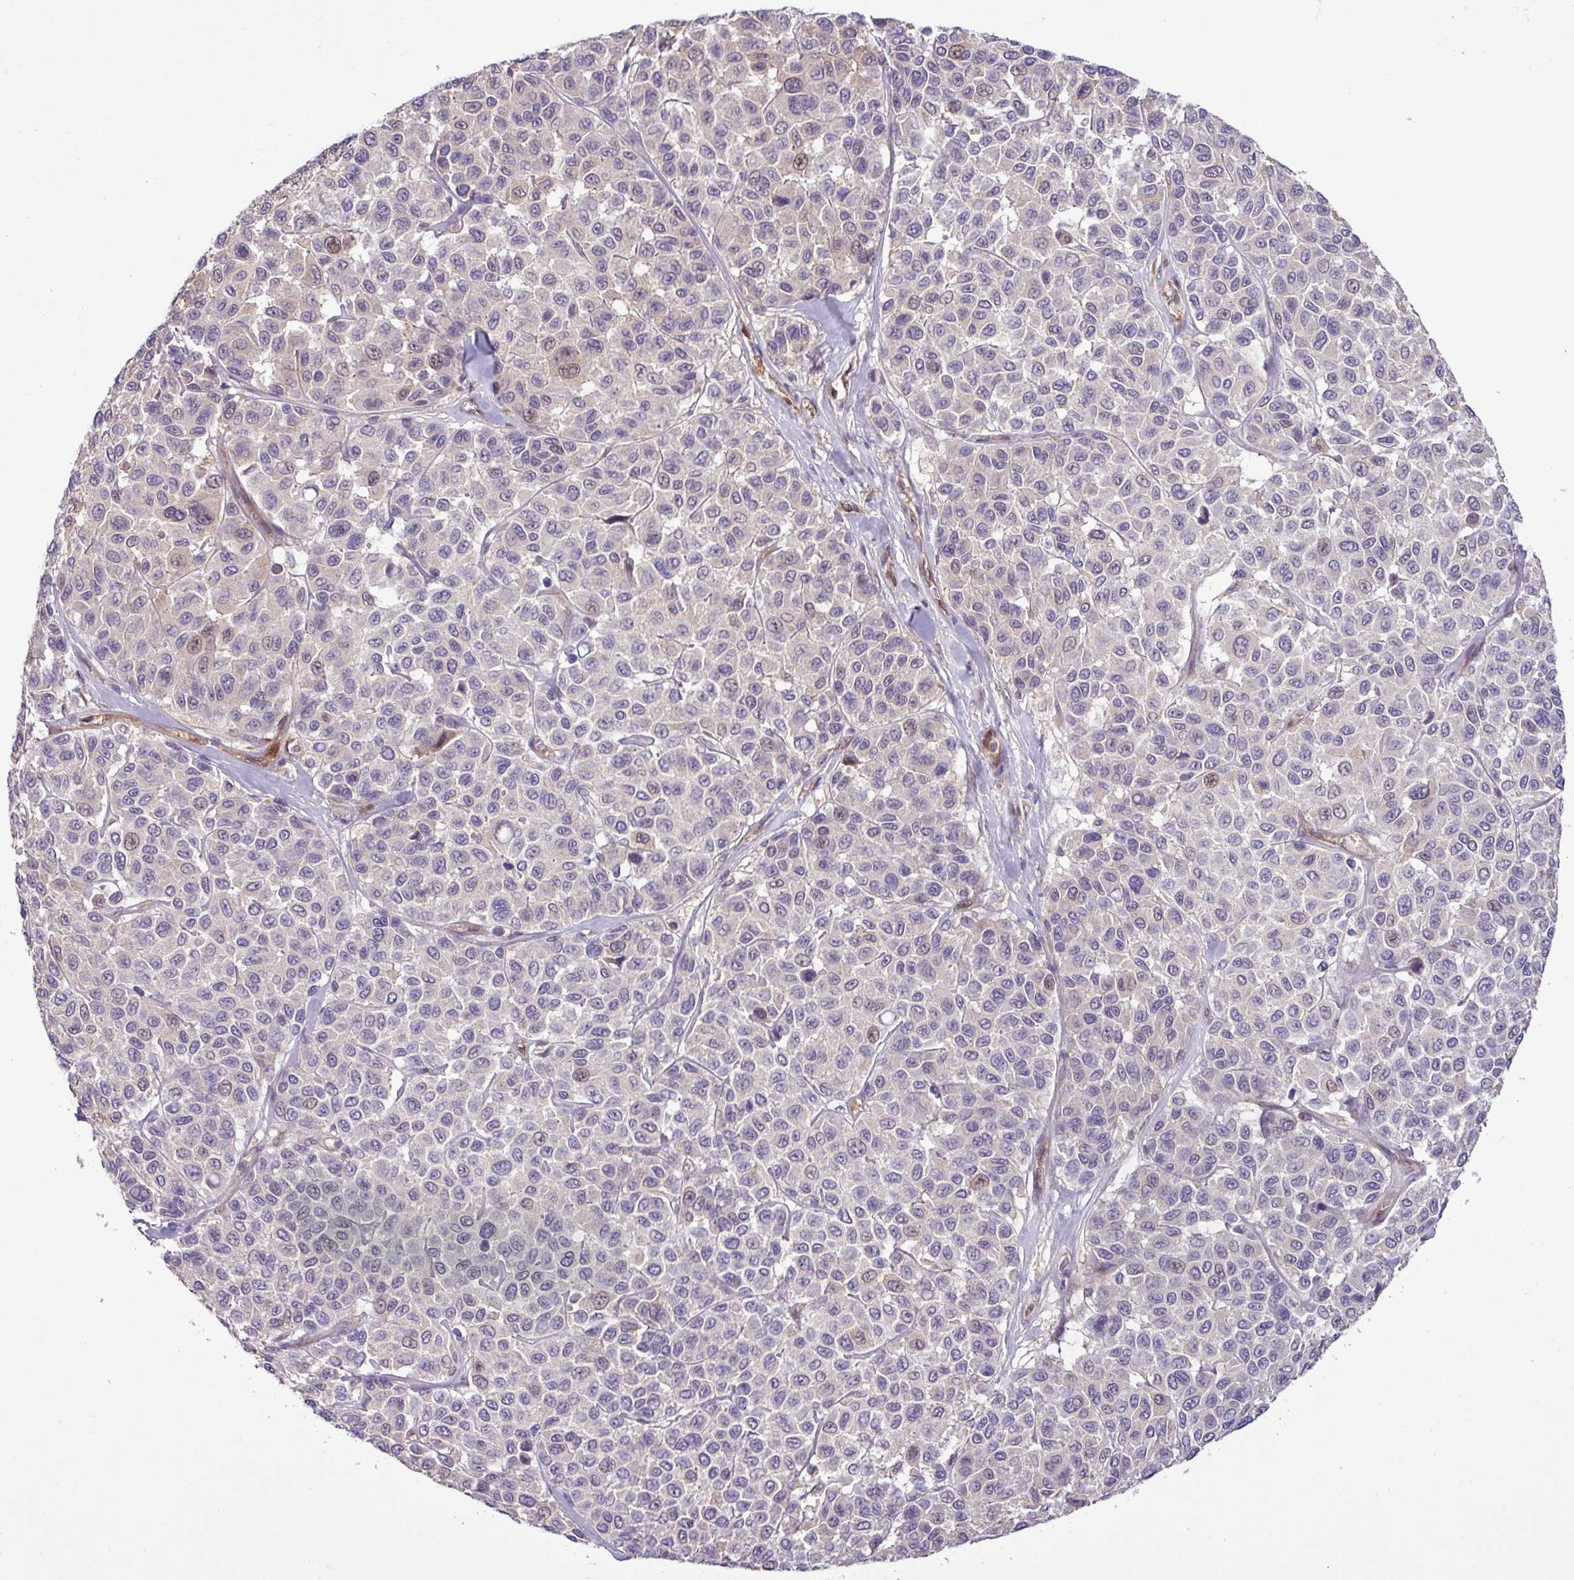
{"staining": {"intensity": "negative", "quantity": "none", "location": "none"}, "tissue": "melanoma", "cell_type": "Tumor cells", "image_type": "cancer", "snomed": [{"axis": "morphology", "description": "Malignant melanoma, NOS"}, {"axis": "topography", "description": "Skin"}], "caption": "A micrograph of malignant melanoma stained for a protein displays no brown staining in tumor cells.", "gene": "CARHSP1", "patient": {"sex": "female", "age": 66}}